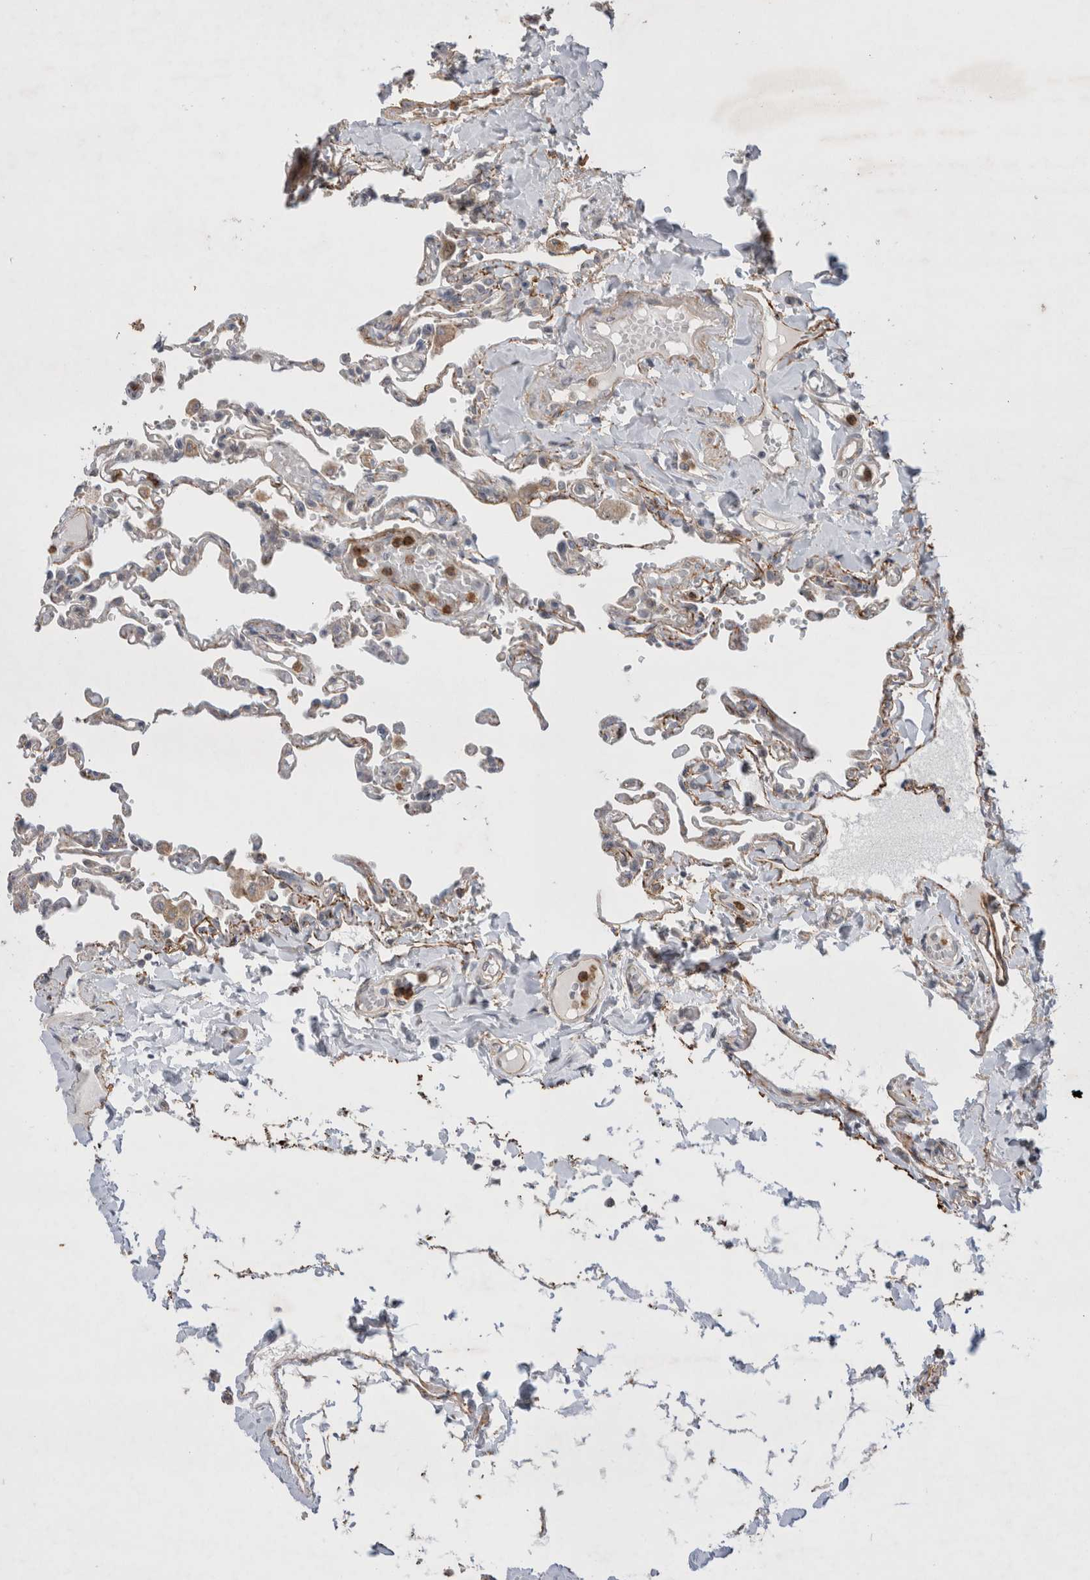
{"staining": {"intensity": "weak", "quantity": "<25%", "location": "cytoplasmic/membranous"}, "tissue": "lung", "cell_type": "Alveolar cells", "image_type": "normal", "snomed": [{"axis": "morphology", "description": "Normal tissue, NOS"}, {"axis": "topography", "description": "Lung"}], "caption": "The histopathology image reveals no staining of alveolar cells in unremarkable lung.", "gene": "GSDMB", "patient": {"sex": "male", "age": 21}}